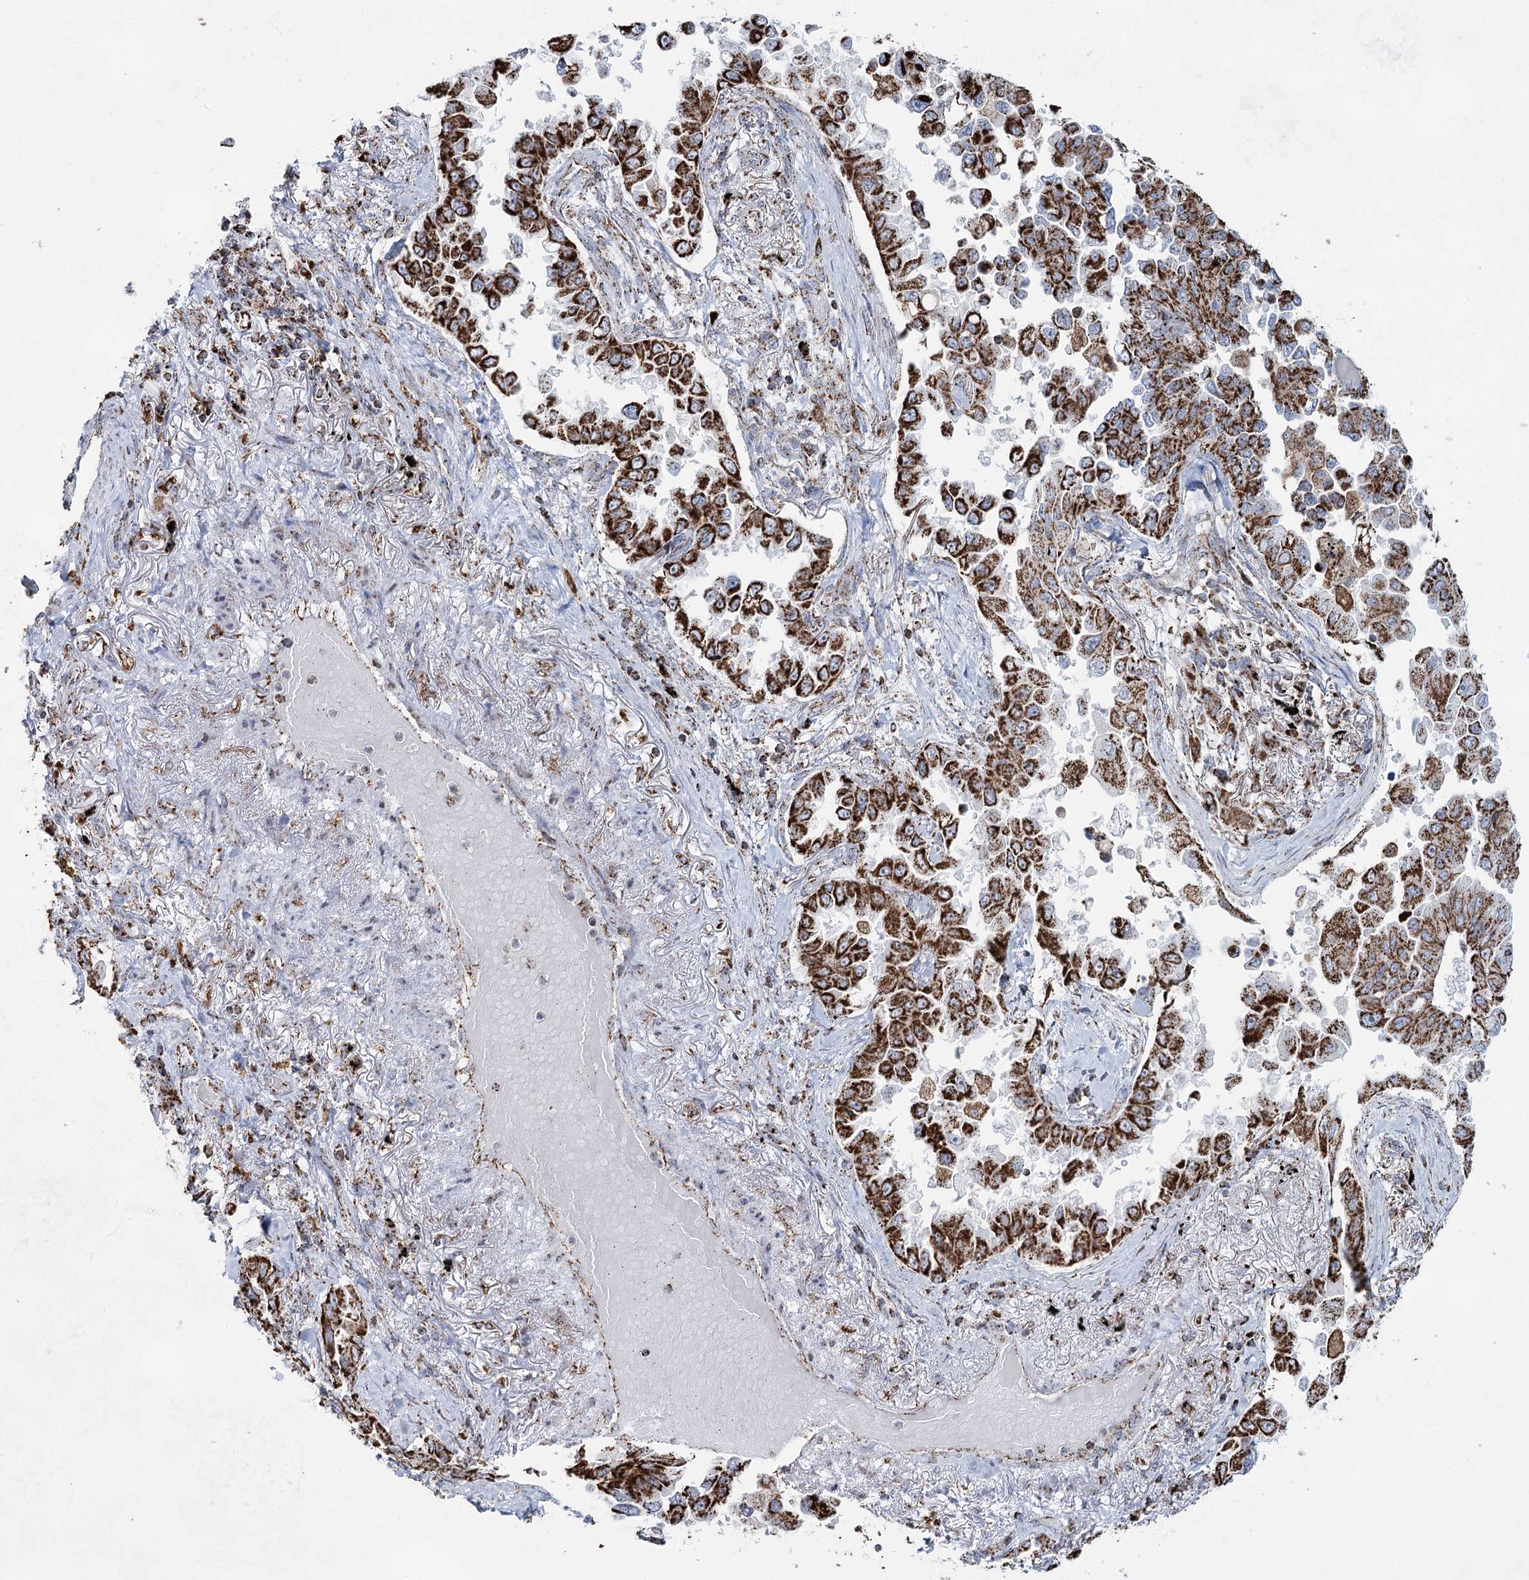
{"staining": {"intensity": "strong", "quantity": ">75%", "location": "cytoplasmic/membranous"}, "tissue": "lung cancer", "cell_type": "Tumor cells", "image_type": "cancer", "snomed": [{"axis": "morphology", "description": "Adenocarcinoma, NOS"}, {"axis": "topography", "description": "Lung"}], "caption": "Immunohistochemical staining of lung cancer shows high levels of strong cytoplasmic/membranous staining in approximately >75% of tumor cells.", "gene": "CWF19L1", "patient": {"sex": "female", "age": 67}}